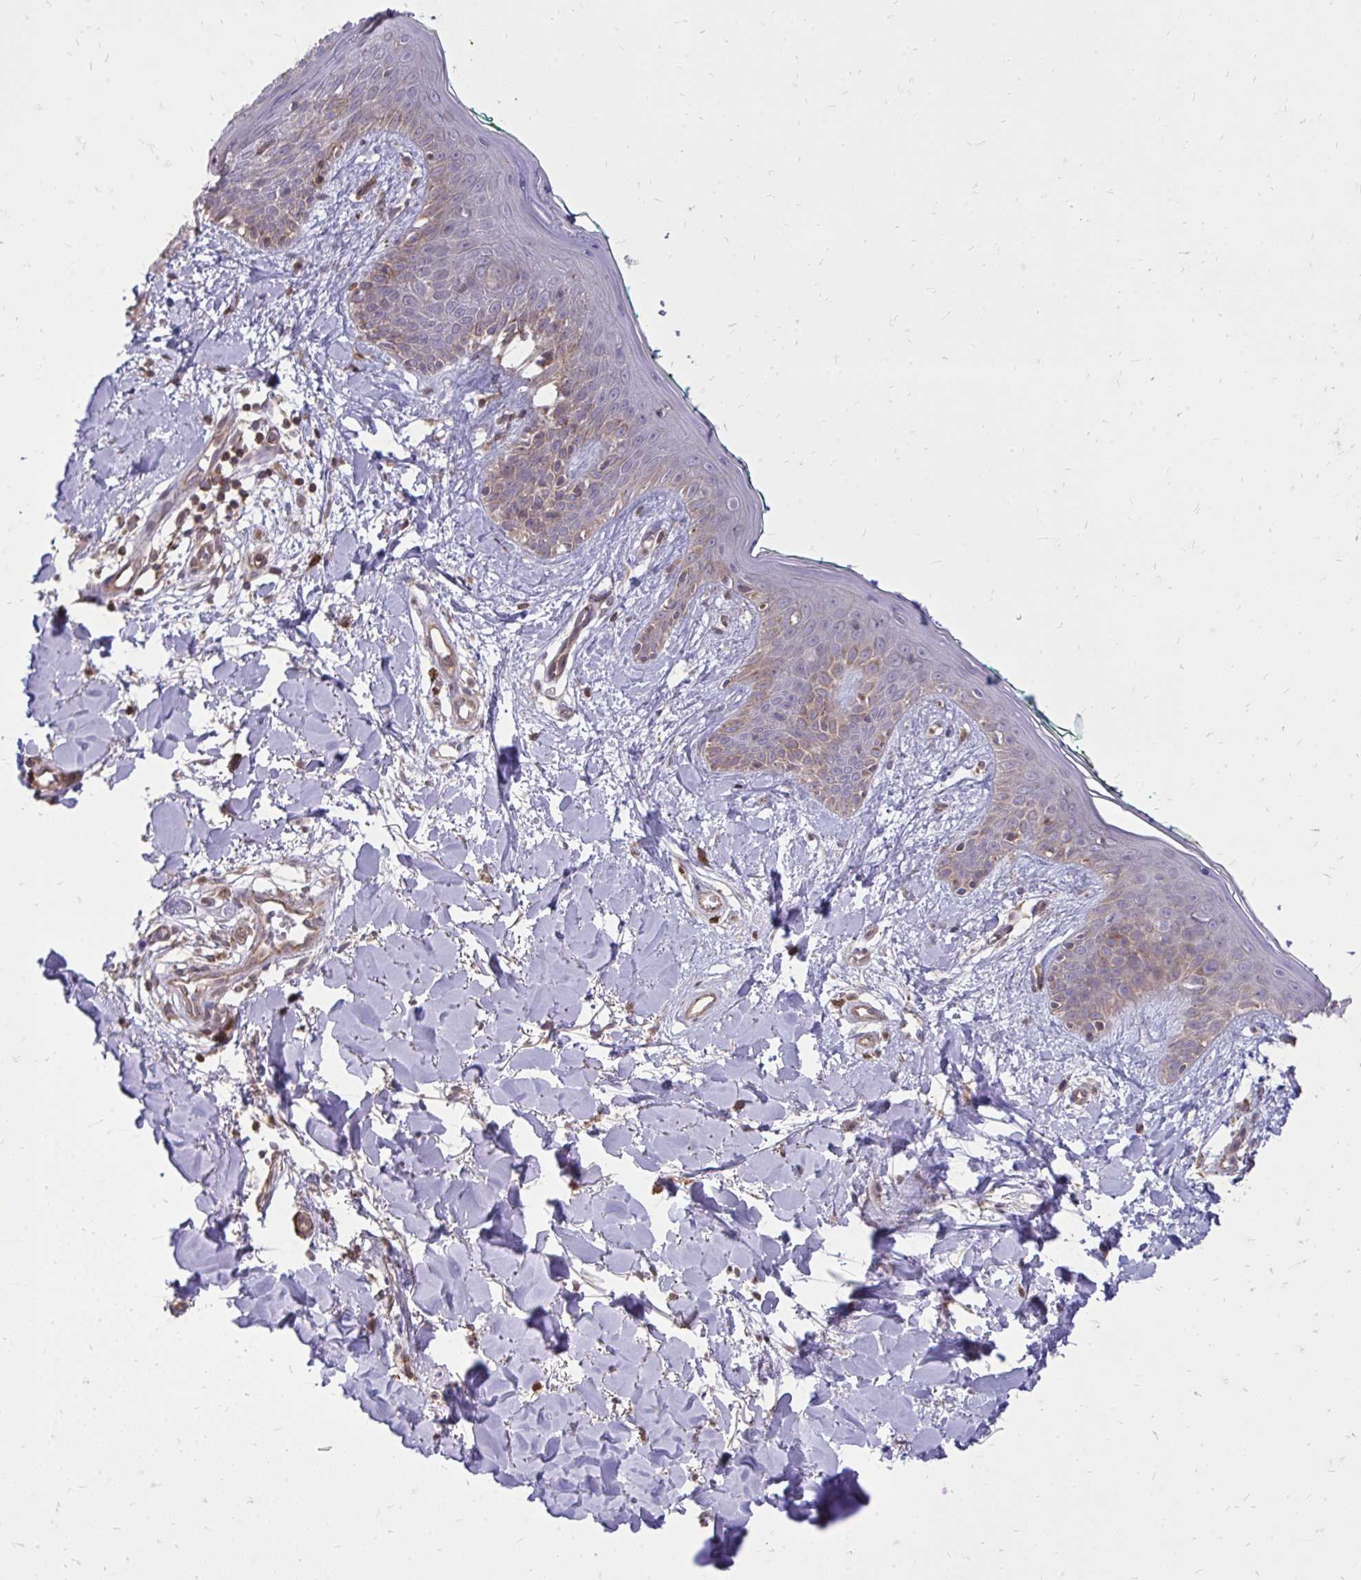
{"staining": {"intensity": "moderate", "quantity": "<25%", "location": "cytoplasmic/membranous"}, "tissue": "skin", "cell_type": "Fibroblasts", "image_type": "normal", "snomed": [{"axis": "morphology", "description": "Normal tissue, NOS"}, {"axis": "topography", "description": "Skin"}], "caption": "Brown immunohistochemical staining in unremarkable skin exhibits moderate cytoplasmic/membranous positivity in about <25% of fibroblasts. Immunohistochemistry stains the protein in brown and the nuclei are stained blue.", "gene": "SLC7A5", "patient": {"sex": "female", "age": 34}}